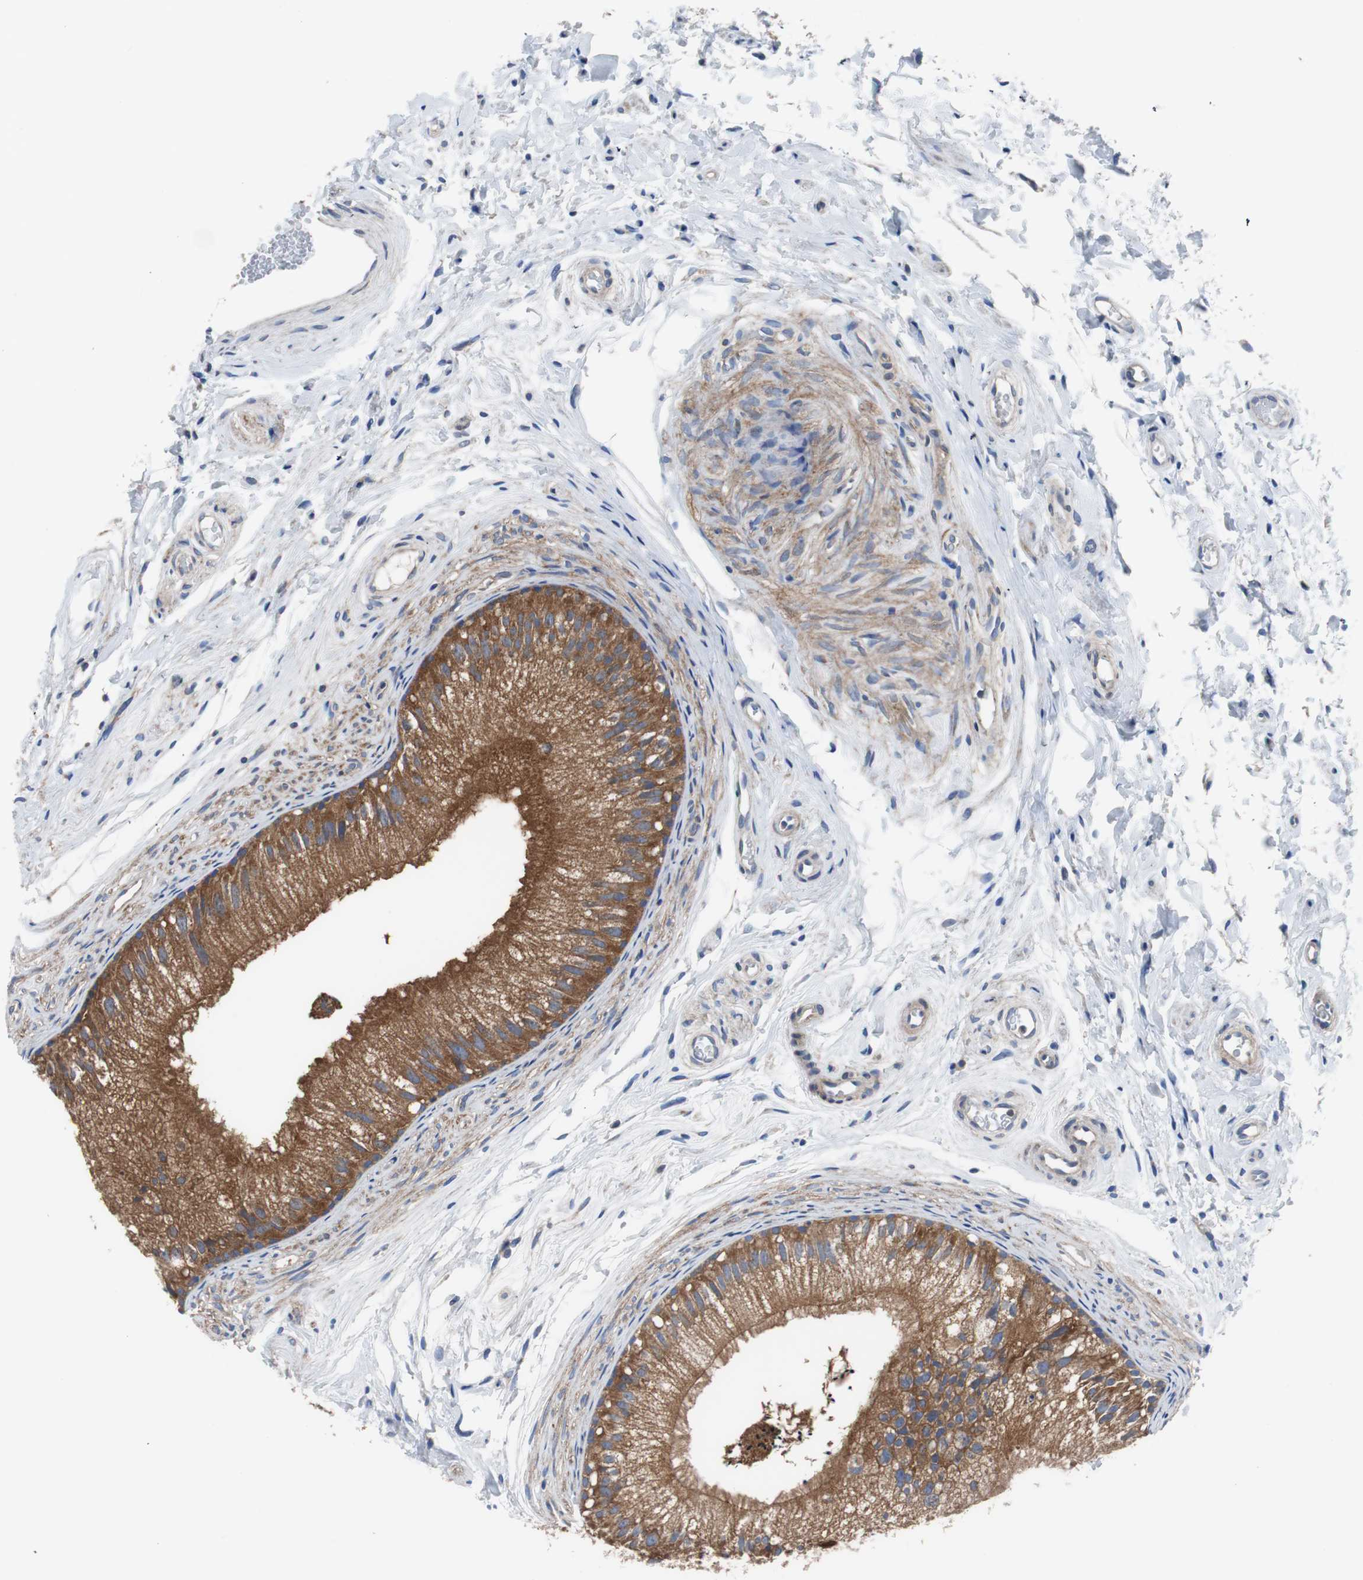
{"staining": {"intensity": "moderate", "quantity": ">75%", "location": "cytoplasmic/membranous"}, "tissue": "epididymis", "cell_type": "Glandular cells", "image_type": "normal", "snomed": [{"axis": "morphology", "description": "Normal tissue, NOS"}, {"axis": "topography", "description": "Epididymis"}], "caption": "The image exhibits a brown stain indicating the presence of a protein in the cytoplasmic/membranous of glandular cells in epididymis.", "gene": "BRAF", "patient": {"sex": "male", "age": 56}}